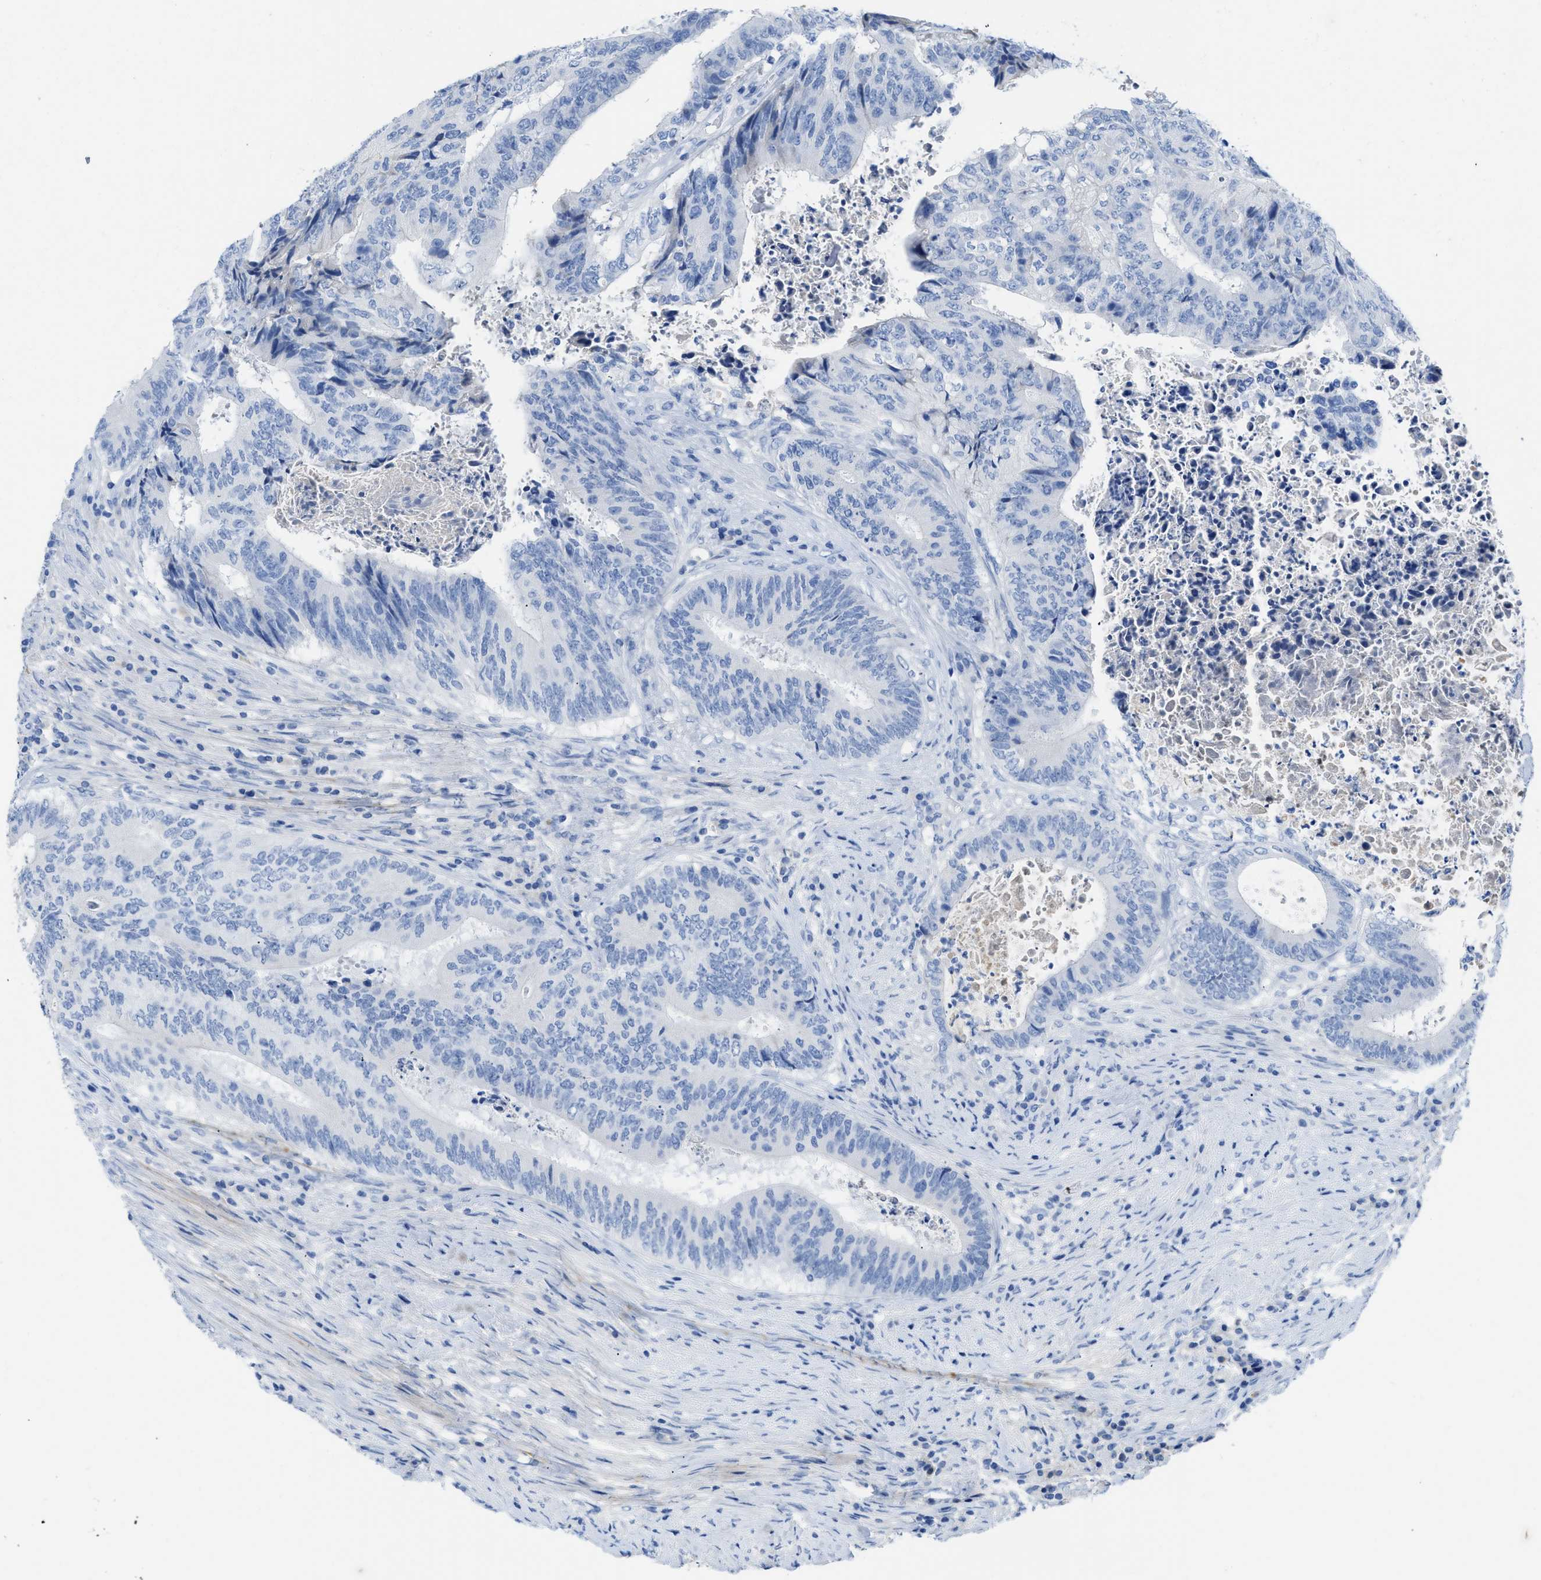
{"staining": {"intensity": "negative", "quantity": "none", "location": "none"}, "tissue": "colorectal cancer", "cell_type": "Tumor cells", "image_type": "cancer", "snomed": [{"axis": "morphology", "description": "Adenocarcinoma, NOS"}, {"axis": "topography", "description": "Rectum"}], "caption": "The immunohistochemistry image has no significant expression in tumor cells of colorectal cancer tissue.", "gene": "COL3A1", "patient": {"sex": "male", "age": 72}}